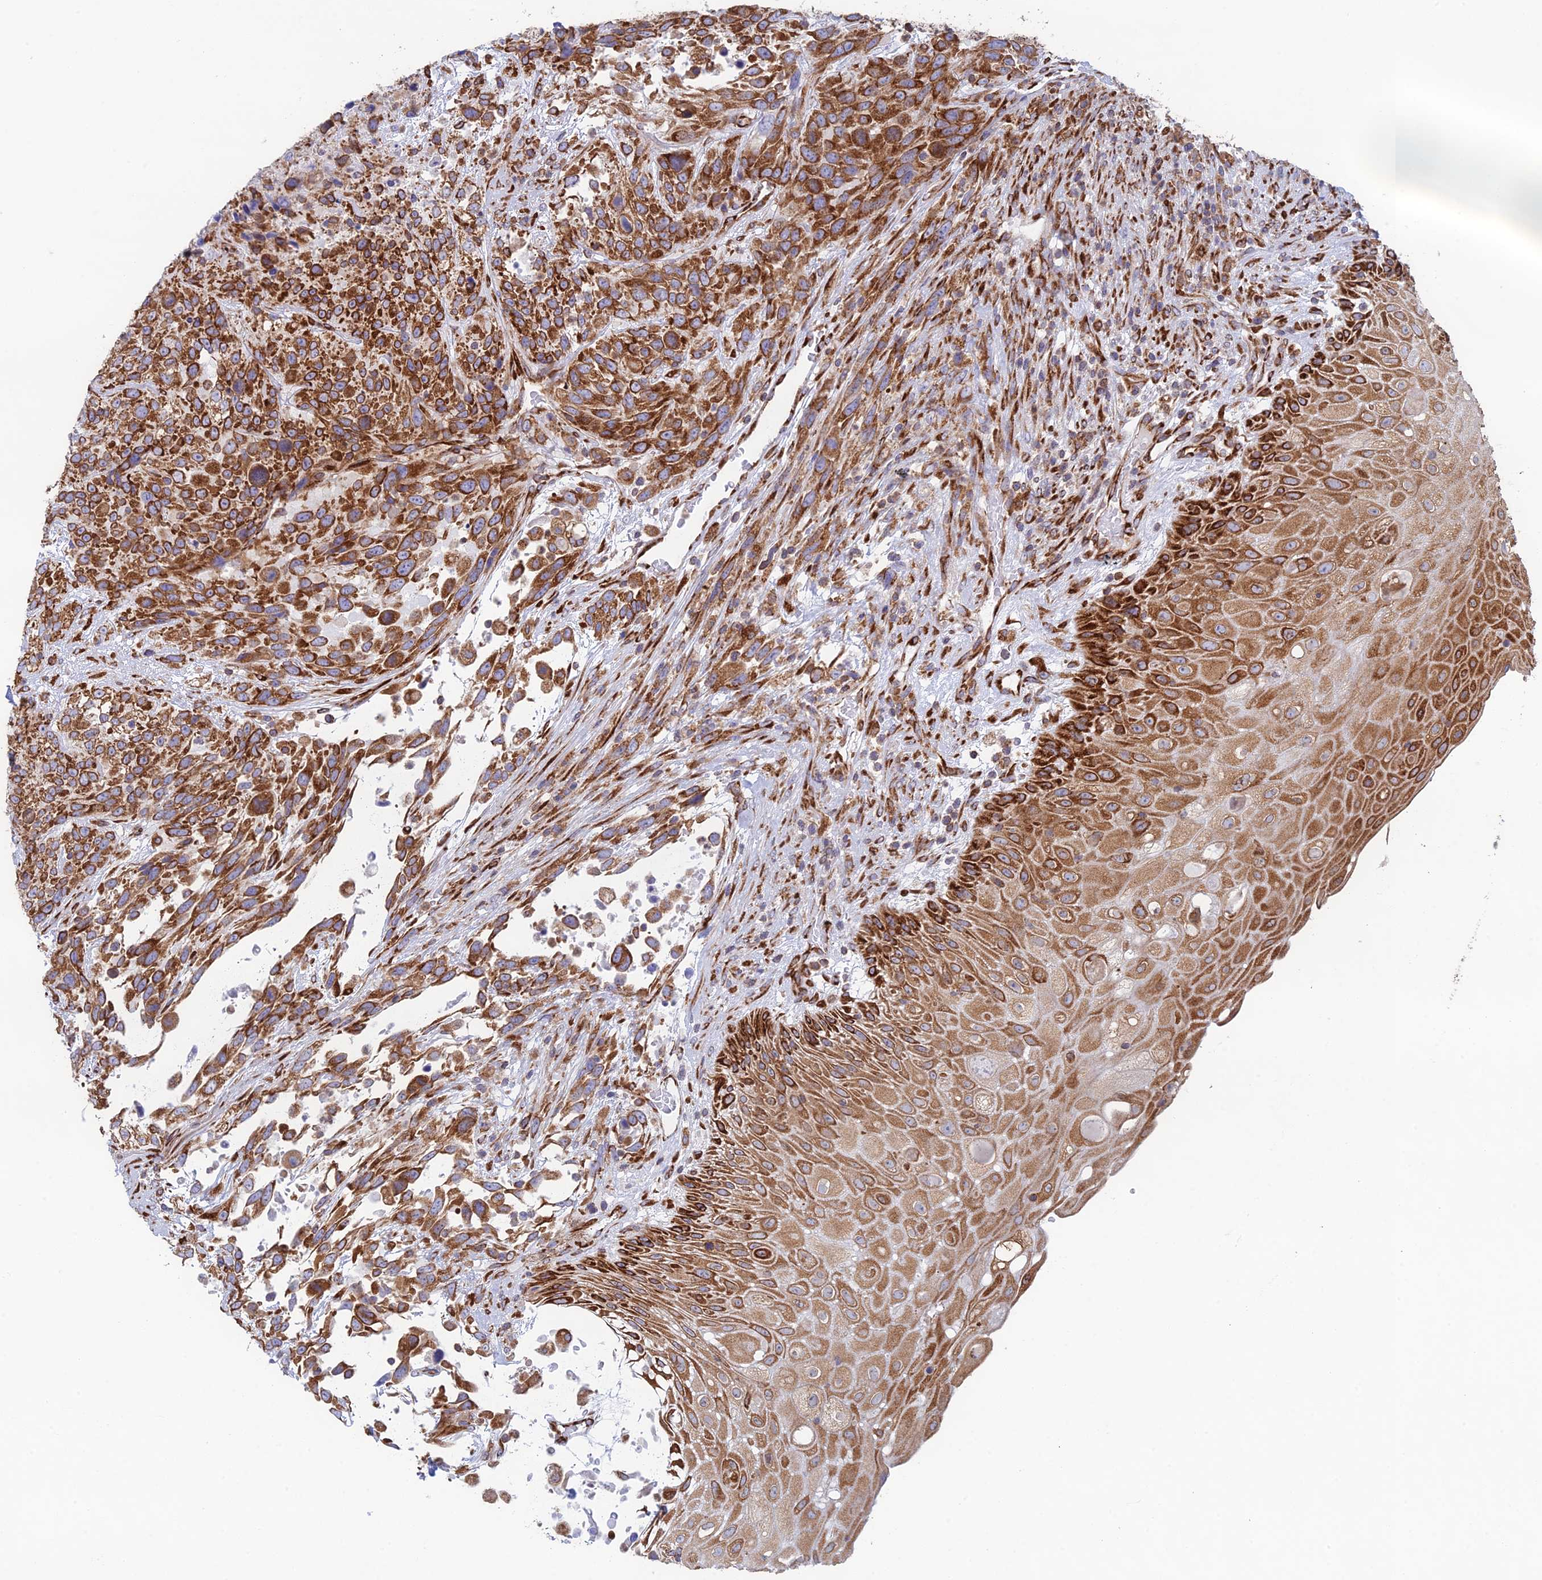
{"staining": {"intensity": "strong", "quantity": ">75%", "location": "cytoplasmic/membranous"}, "tissue": "urothelial cancer", "cell_type": "Tumor cells", "image_type": "cancer", "snomed": [{"axis": "morphology", "description": "Urothelial carcinoma, High grade"}, {"axis": "topography", "description": "Urinary bladder"}], "caption": "The histopathology image demonstrates staining of urothelial cancer, revealing strong cytoplasmic/membranous protein staining (brown color) within tumor cells.", "gene": "CCDC69", "patient": {"sex": "female", "age": 70}}